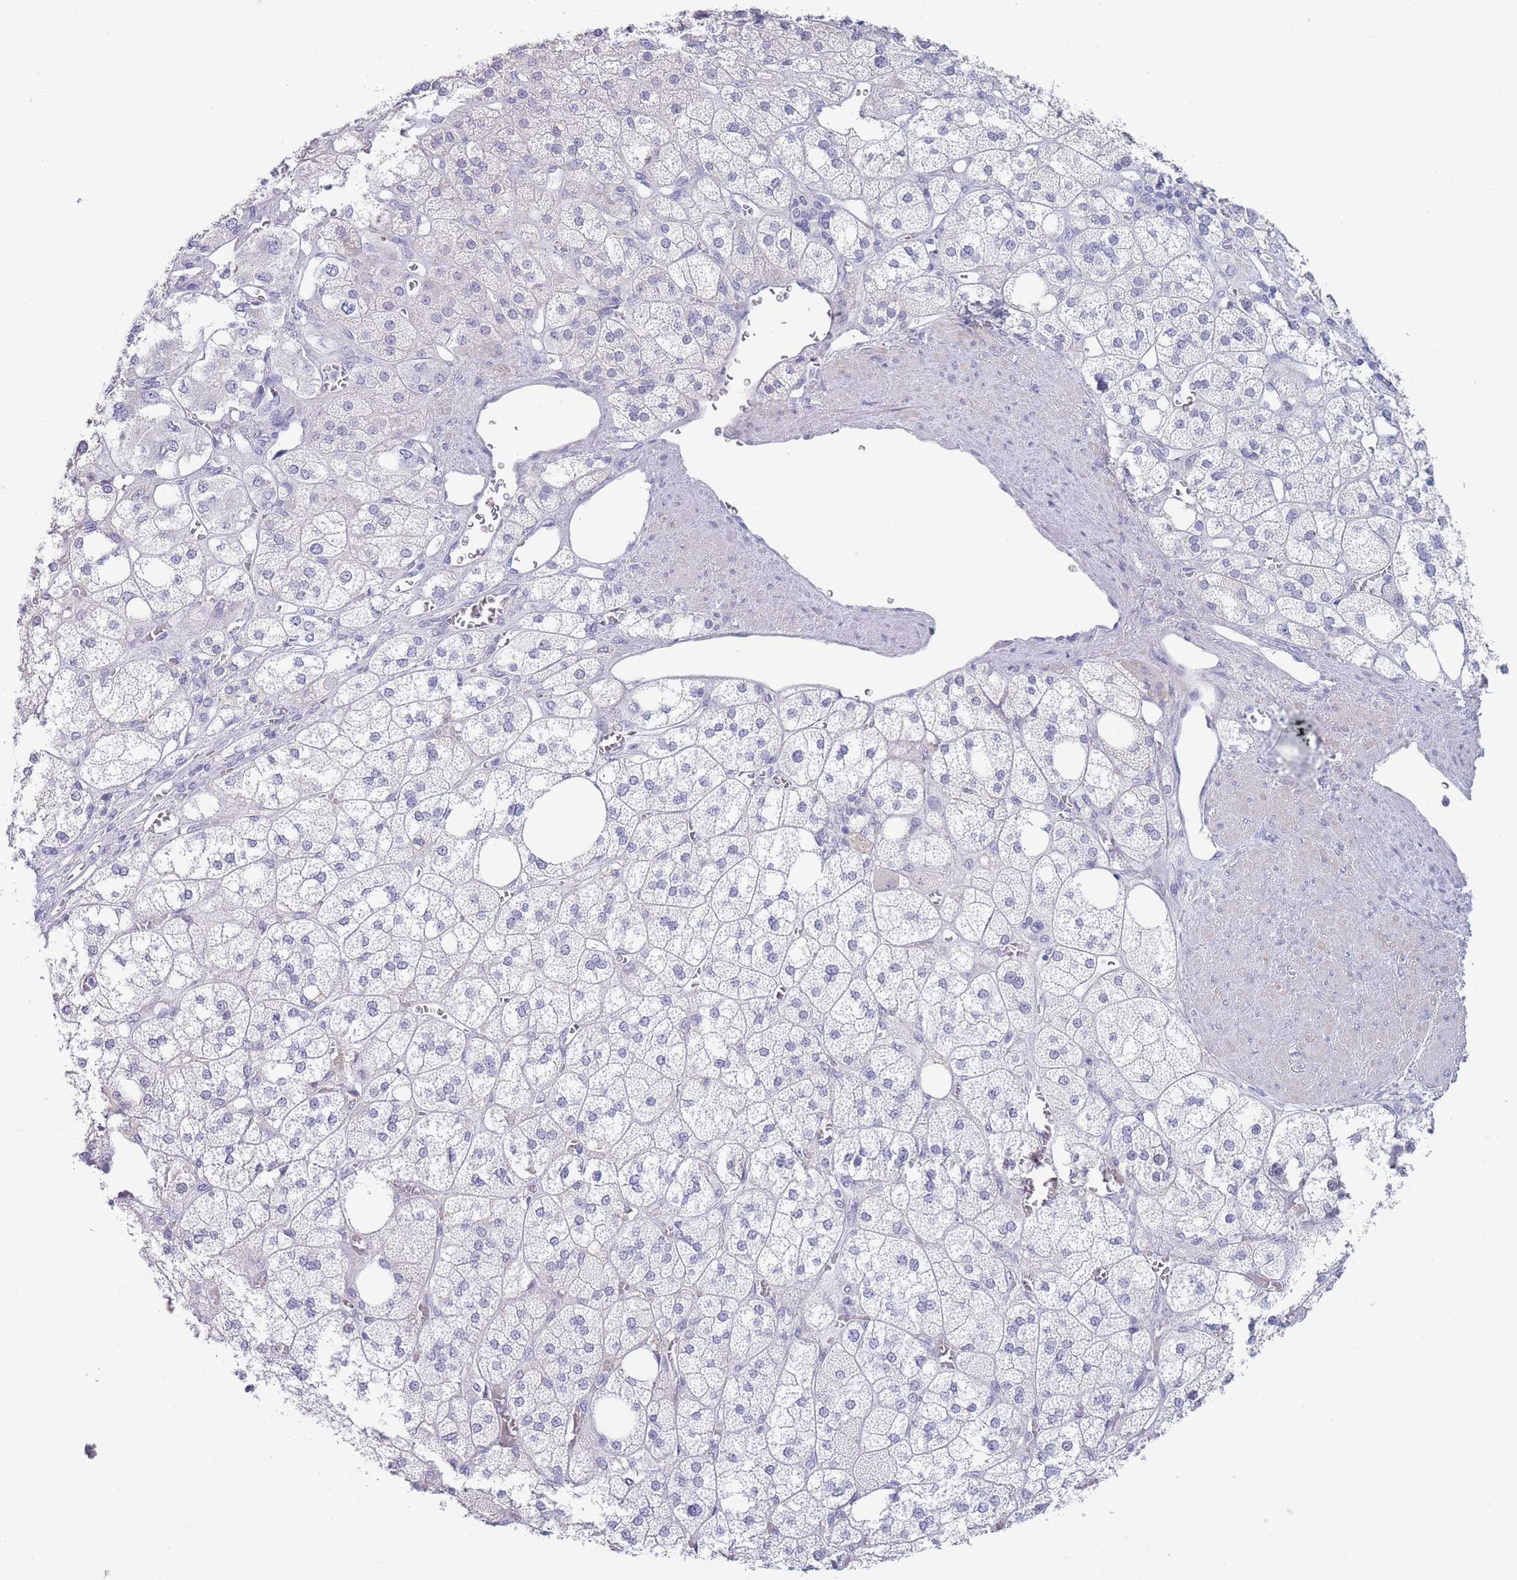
{"staining": {"intensity": "negative", "quantity": "none", "location": "none"}, "tissue": "adrenal gland", "cell_type": "Glandular cells", "image_type": "normal", "snomed": [{"axis": "morphology", "description": "Normal tissue, NOS"}, {"axis": "topography", "description": "Adrenal gland"}], "caption": "The image shows no staining of glandular cells in unremarkable adrenal gland. Brightfield microscopy of immunohistochemistry (IHC) stained with DAB (3,3'-diaminobenzidine) (brown) and hematoxylin (blue), captured at high magnification.", "gene": "CD37", "patient": {"sex": "male", "age": 61}}